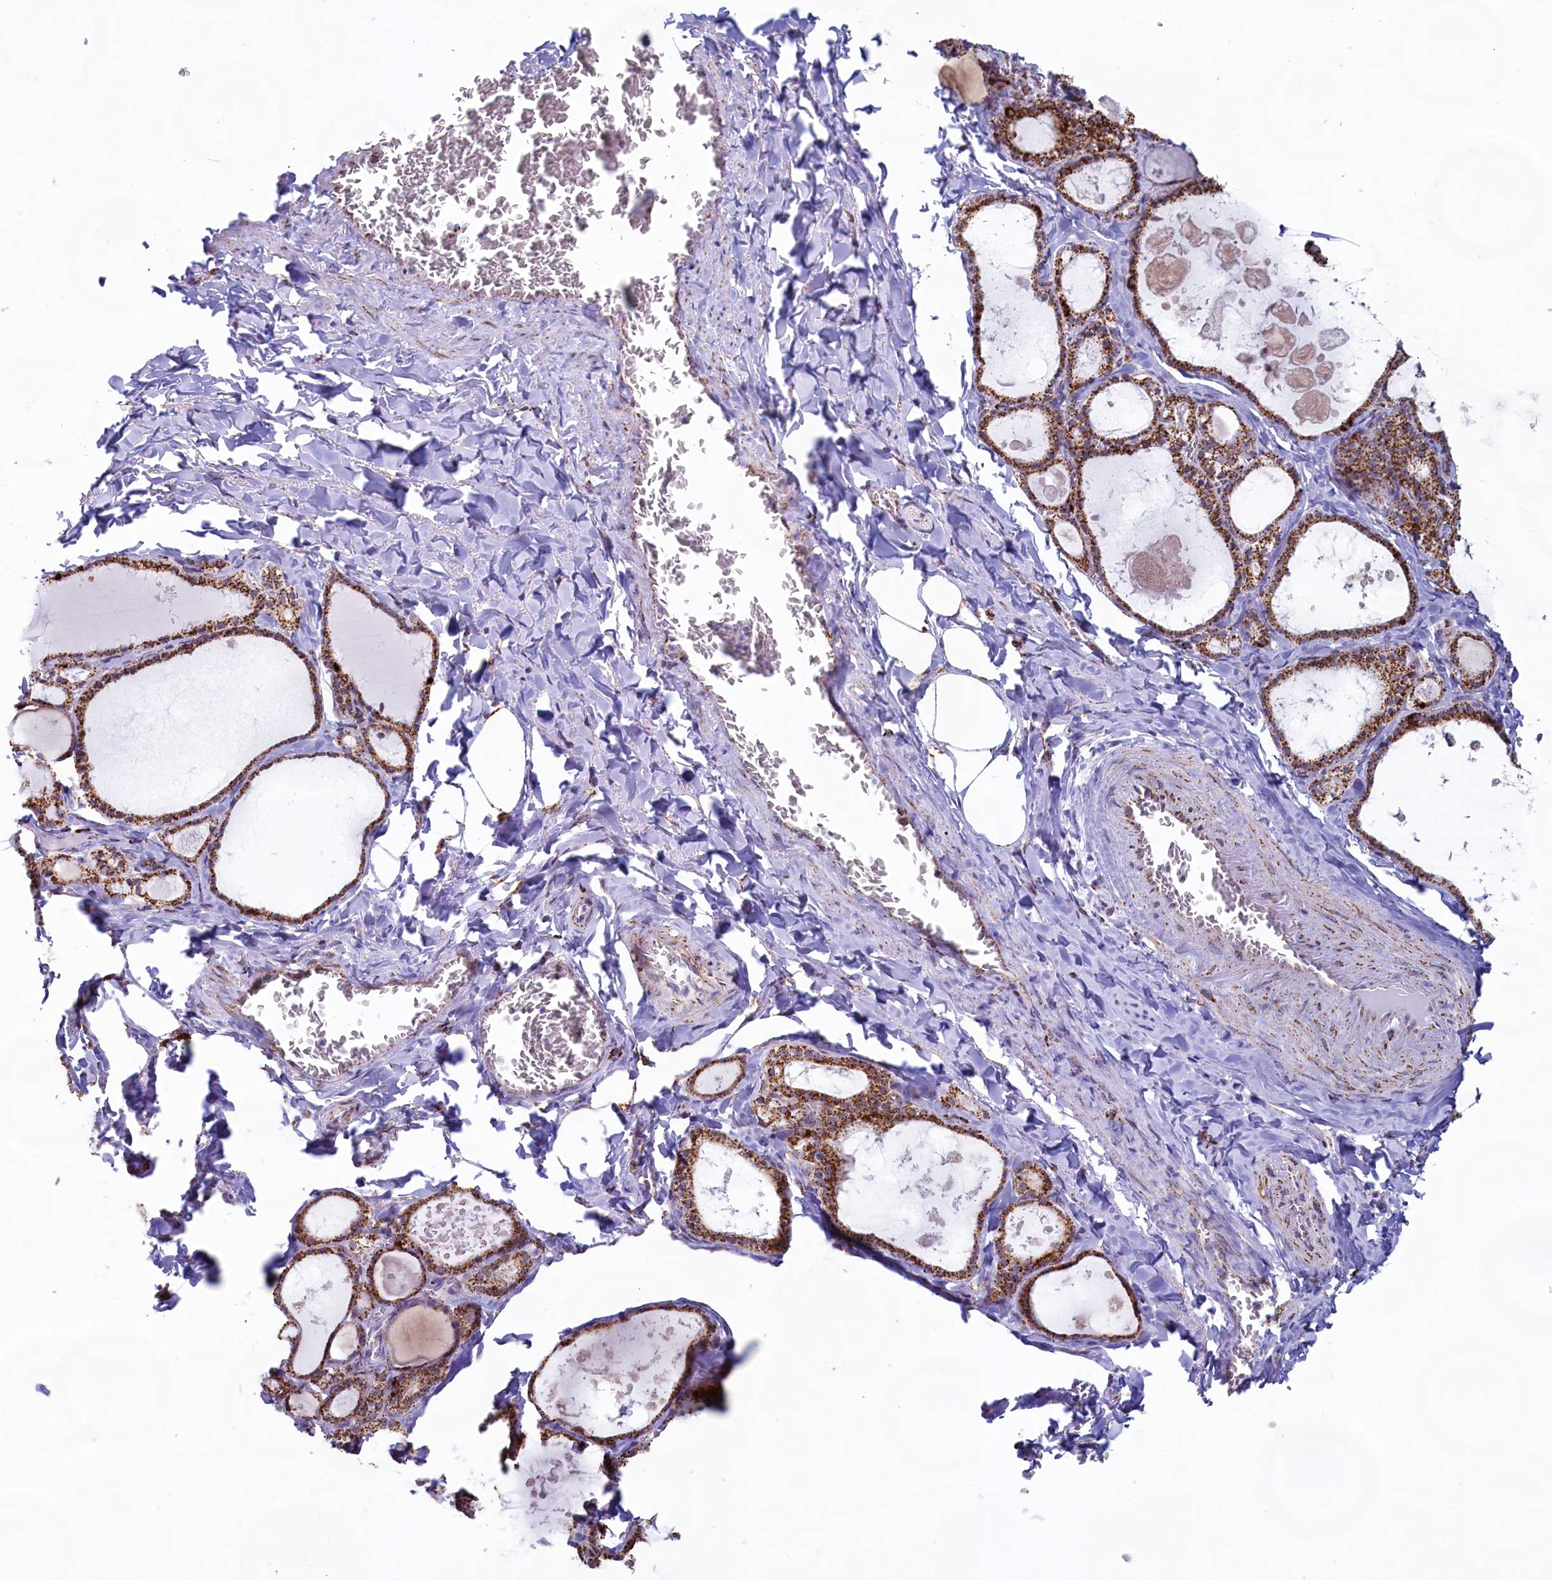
{"staining": {"intensity": "strong", "quantity": ">75%", "location": "cytoplasmic/membranous"}, "tissue": "thyroid gland", "cell_type": "Glandular cells", "image_type": "normal", "snomed": [{"axis": "morphology", "description": "Normal tissue, NOS"}, {"axis": "topography", "description": "Thyroid gland"}], "caption": "A photomicrograph of human thyroid gland stained for a protein shows strong cytoplasmic/membranous brown staining in glandular cells.", "gene": "C1D", "patient": {"sex": "male", "age": 56}}